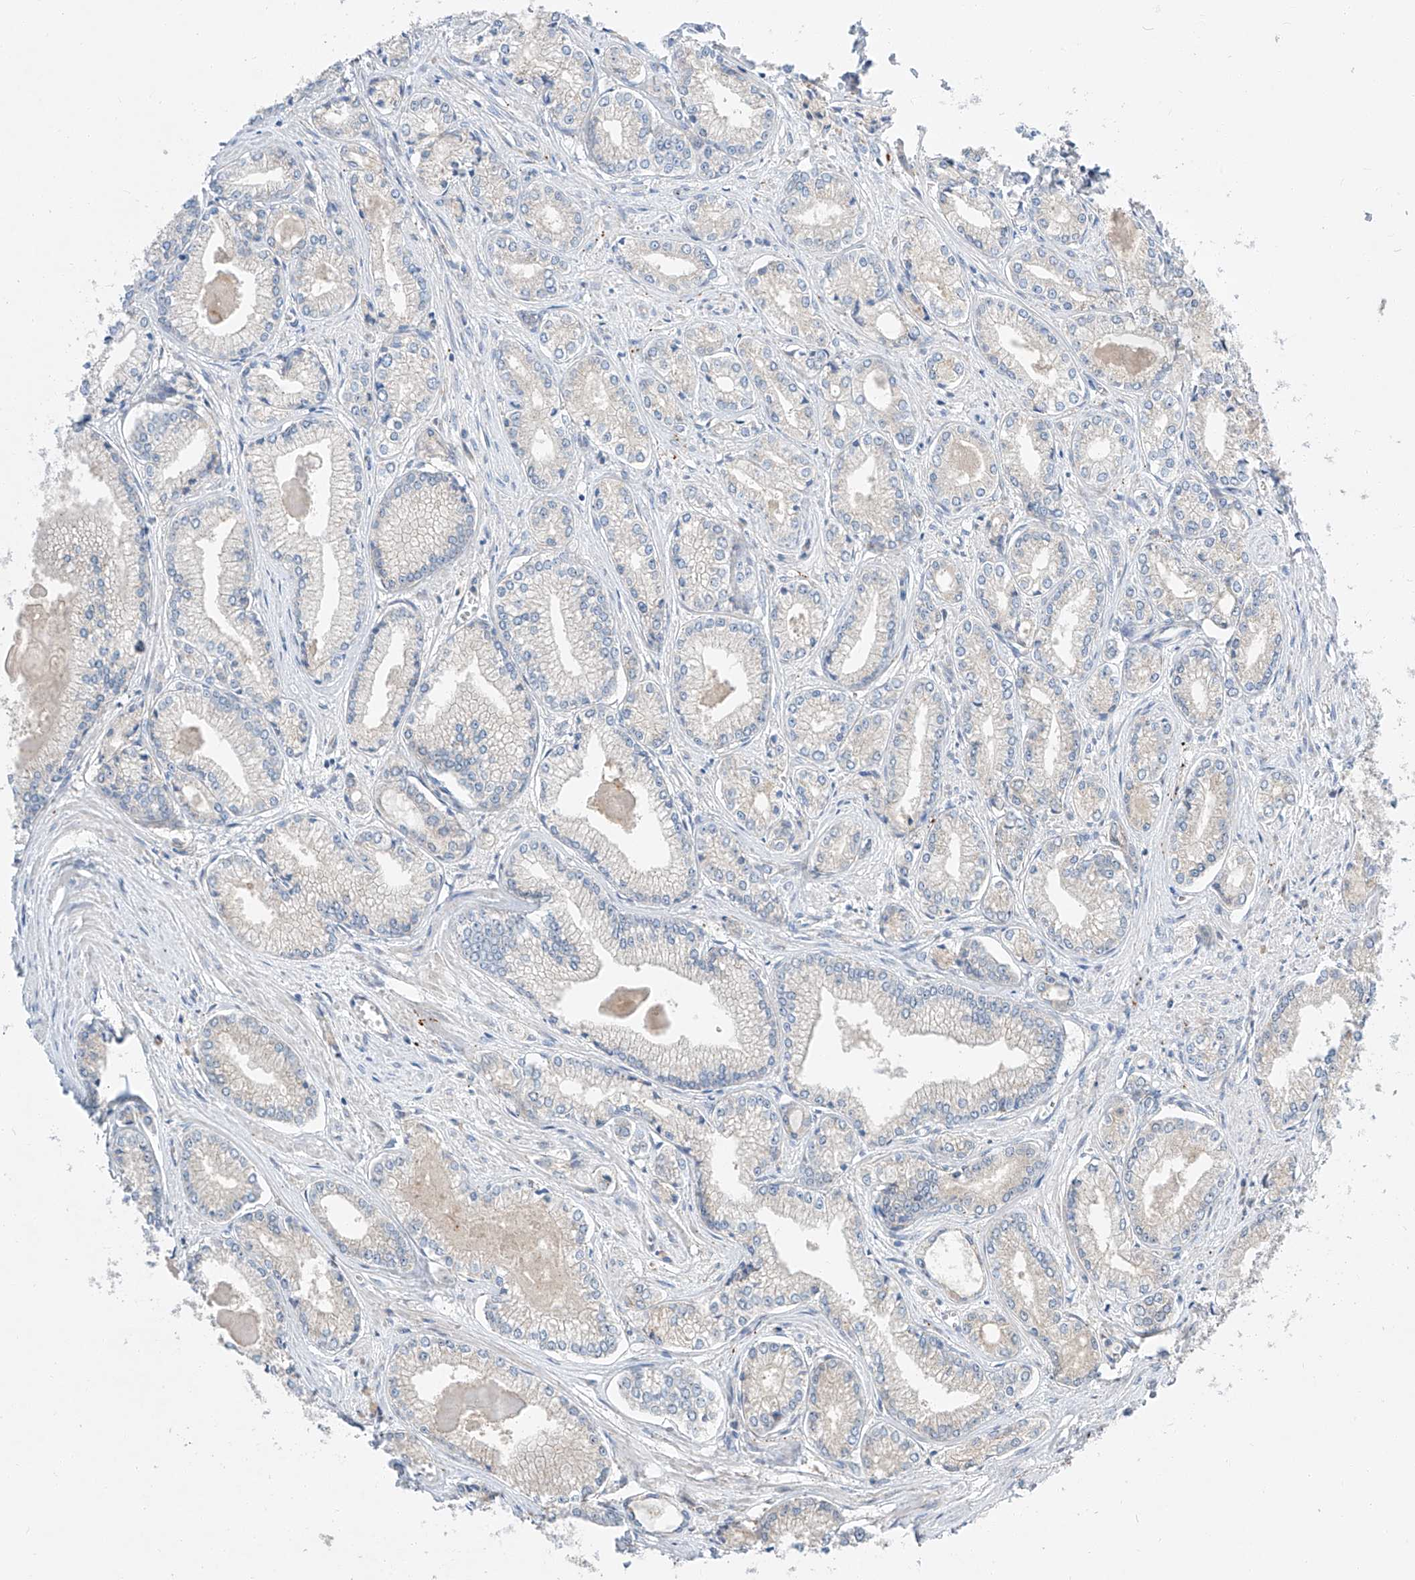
{"staining": {"intensity": "negative", "quantity": "none", "location": "none"}, "tissue": "prostate cancer", "cell_type": "Tumor cells", "image_type": "cancer", "snomed": [{"axis": "morphology", "description": "Adenocarcinoma, Low grade"}, {"axis": "topography", "description": "Prostate"}], "caption": "Tumor cells are negative for brown protein staining in prostate cancer. (Stains: DAB (3,3'-diaminobenzidine) IHC with hematoxylin counter stain, Microscopy: brightfield microscopy at high magnification).", "gene": "CLDND1", "patient": {"sex": "male", "age": 60}}